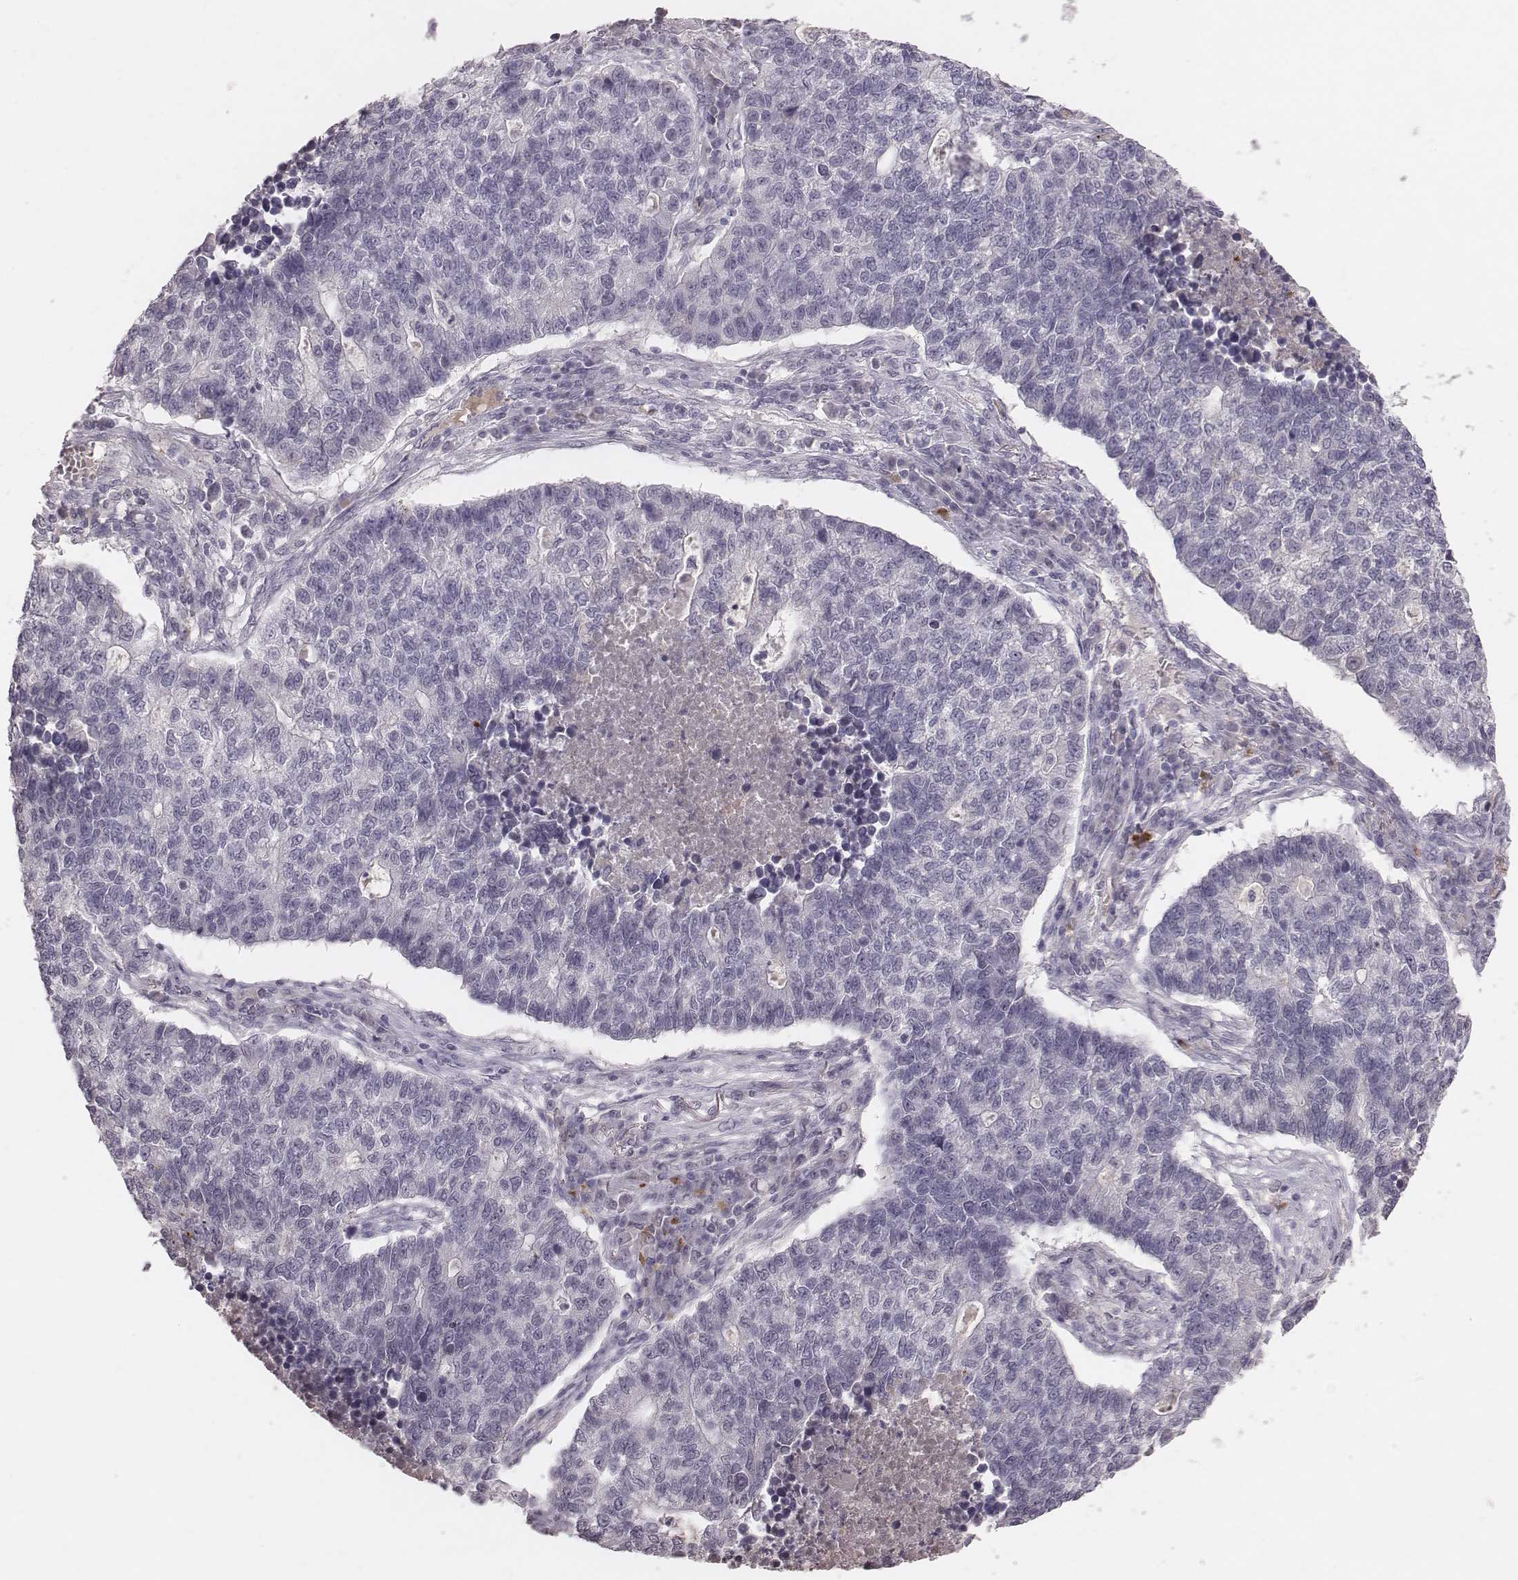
{"staining": {"intensity": "negative", "quantity": "none", "location": "none"}, "tissue": "lung cancer", "cell_type": "Tumor cells", "image_type": "cancer", "snomed": [{"axis": "morphology", "description": "Adenocarcinoma, NOS"}, {"axis": "topography", "description": "Lung"}], "caption": "IHC image of neoplastic tissue: human lung cancer (adenocarcinoma) stained with DAB displays no significant protein expression in tumor cells.", "gene": "CFTR", "patient": {"sex": "male", "age": 57}}